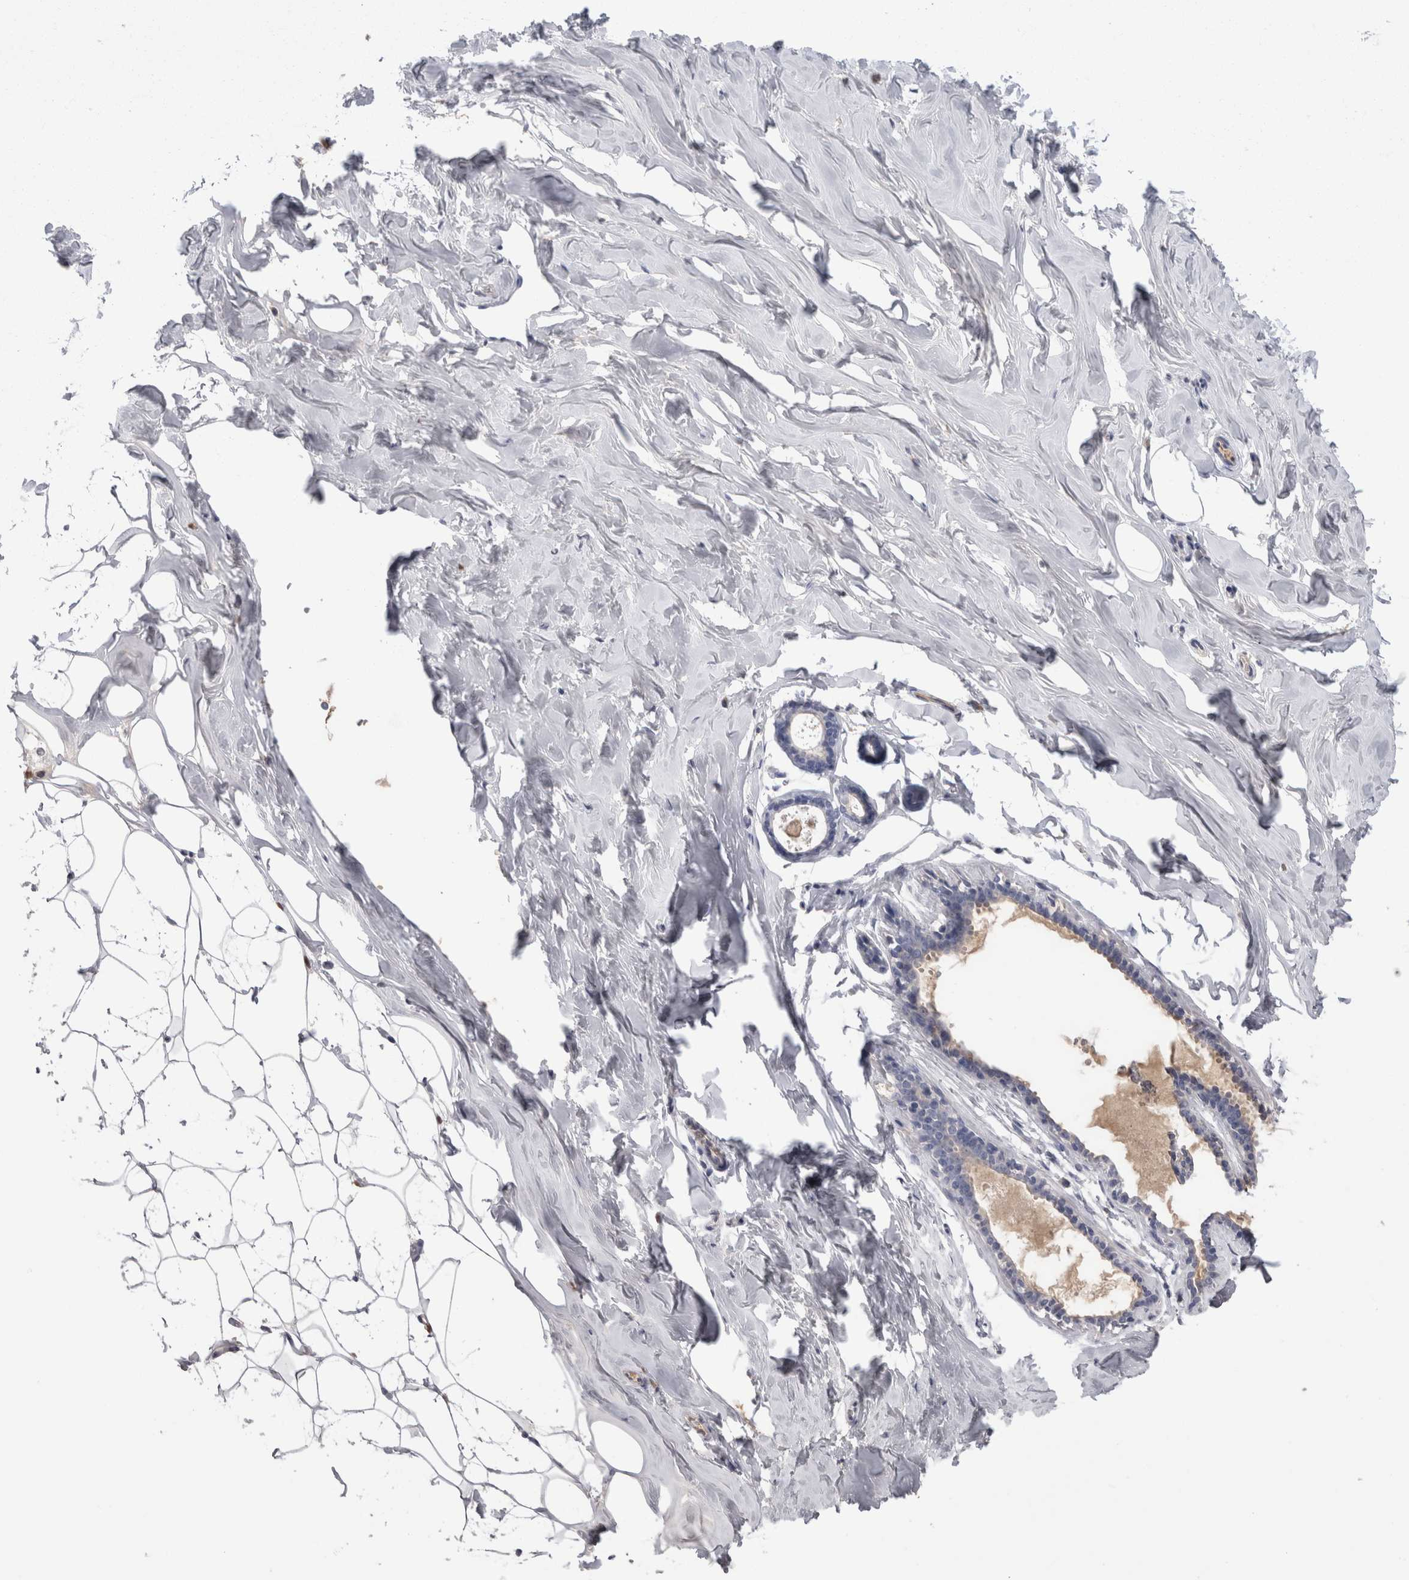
{"staining": {"intensity": "negative", "quantity": "none", "location": "none"}, "tissue": "adipose tissue", "cell_type": "Adipocytes", "image_type": "normal", "snomed": [{"axis": "morphology", "description": "Normal tissue, NOS"}, {"axis": "morphology", "description": "Fibrosis, NOS"}, {"axis": "topography", "description": "Breast"}, {"axis": "topography", "description": "Adipose tissue"}], "caption": "Immunohistochemical staining of normal human adipose tissue shows no significant expression in adipocytes. (DAB immunohistochemistry (IHC) with hematoxylin counter stain).", "gene": "REG1A", "patient": {"sex": "female", "age": 39}}